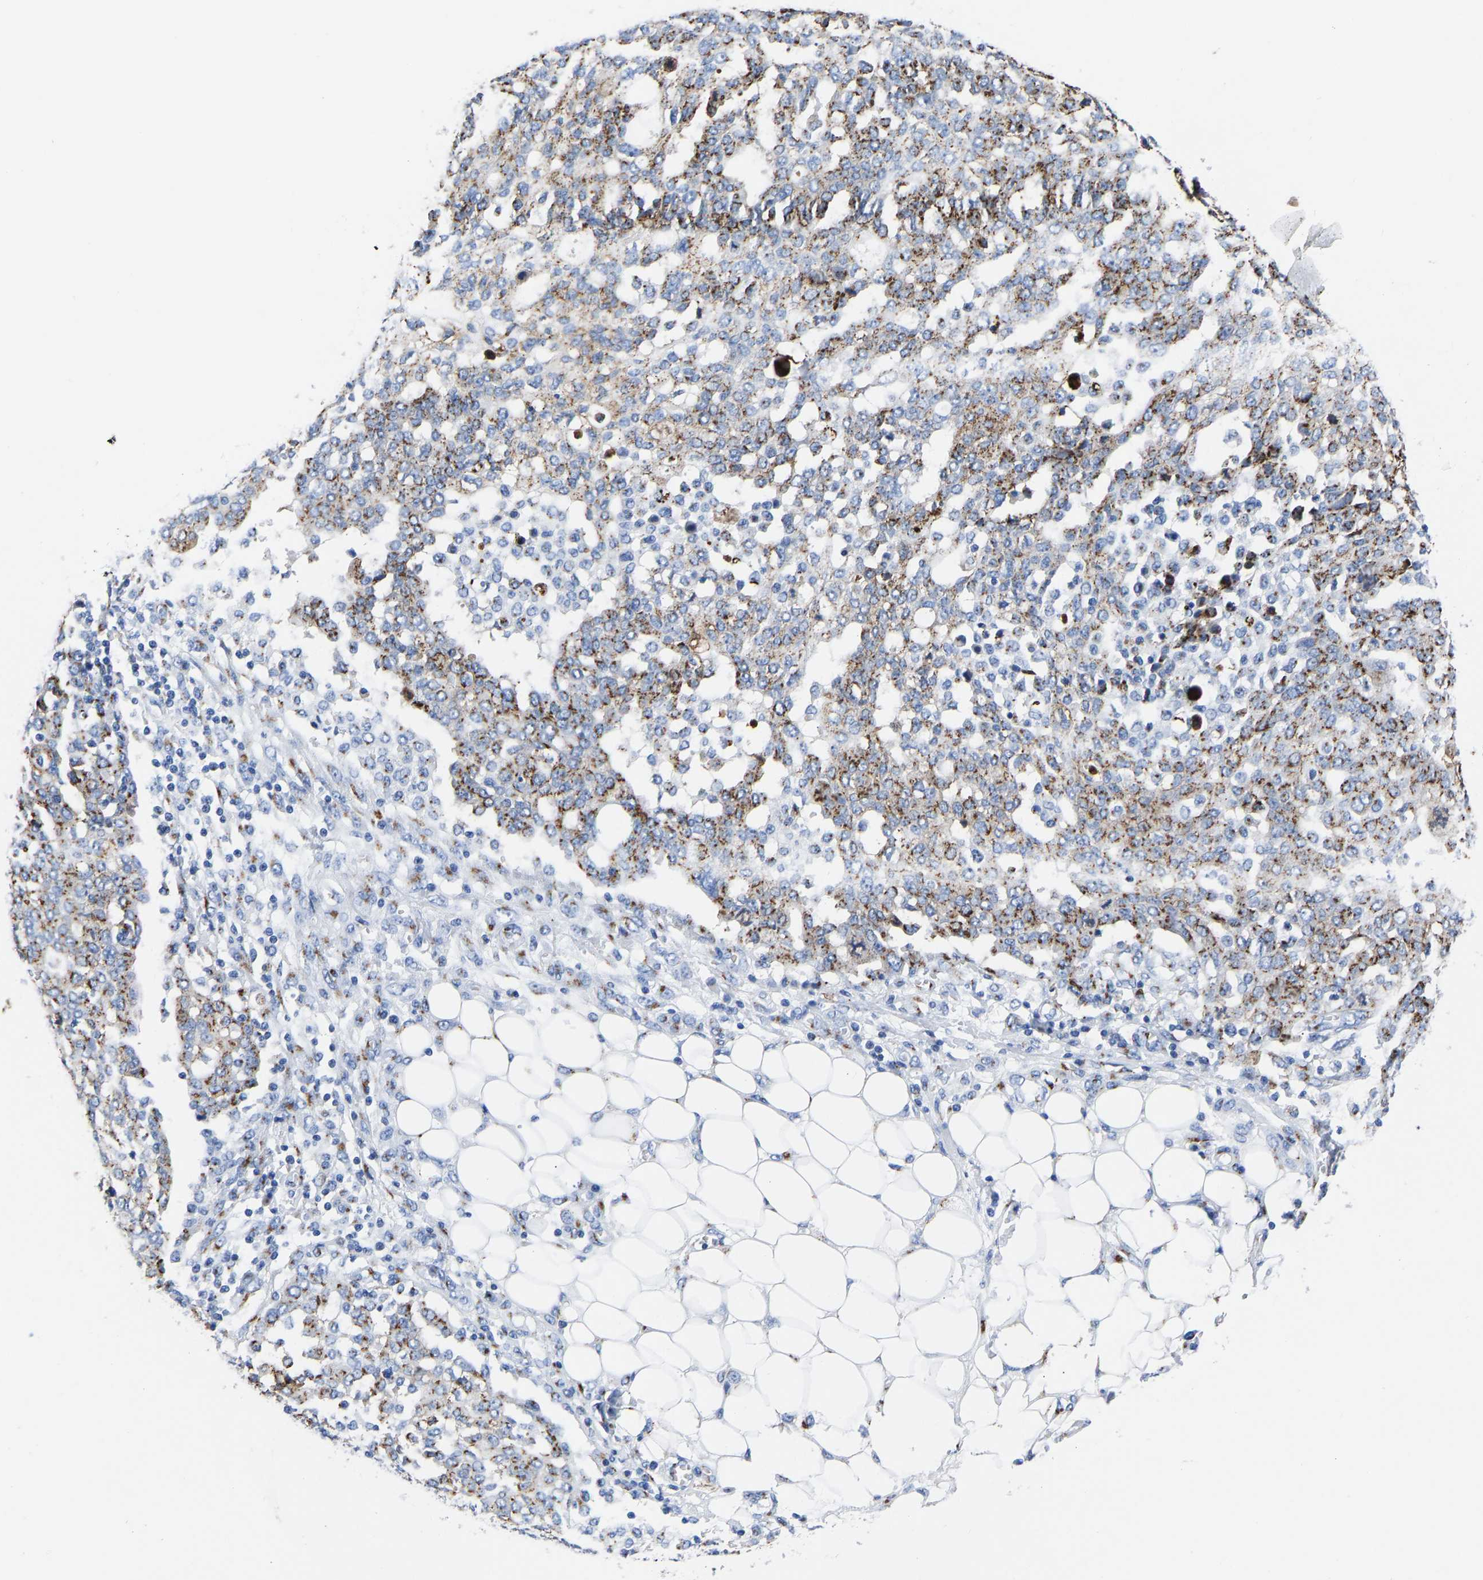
{"staining": {"intensity": "moderate", "quantity": ">75%", "location": "cytoplasmic/membranous"}, "tissue": "ovarian cancer", "cell_type": "Tumor cells", "image_type": "cancer", "snomed": [{"axis": "morphology", "description": "Cystadenocarcinoma, serous, NOS"}, {"axis": "topography", "description": "Soft tissue"}, {"axis": "topography", "description": "Ovary"}], "caption": "Protein analysis of serous cystadenocarcinoma (ovarian) tissue displays moderate cytoplasmic/membranous positivity in approximately >75% of tumor cells. The staining was performed using DAB (3,3'-diaminobenzidine), with brown indicating positive protein expression. Nuclei are stained blue with hematoxylin.", "gene": "TMEM87A", "patient": {"sex": "female", "age": 57}}